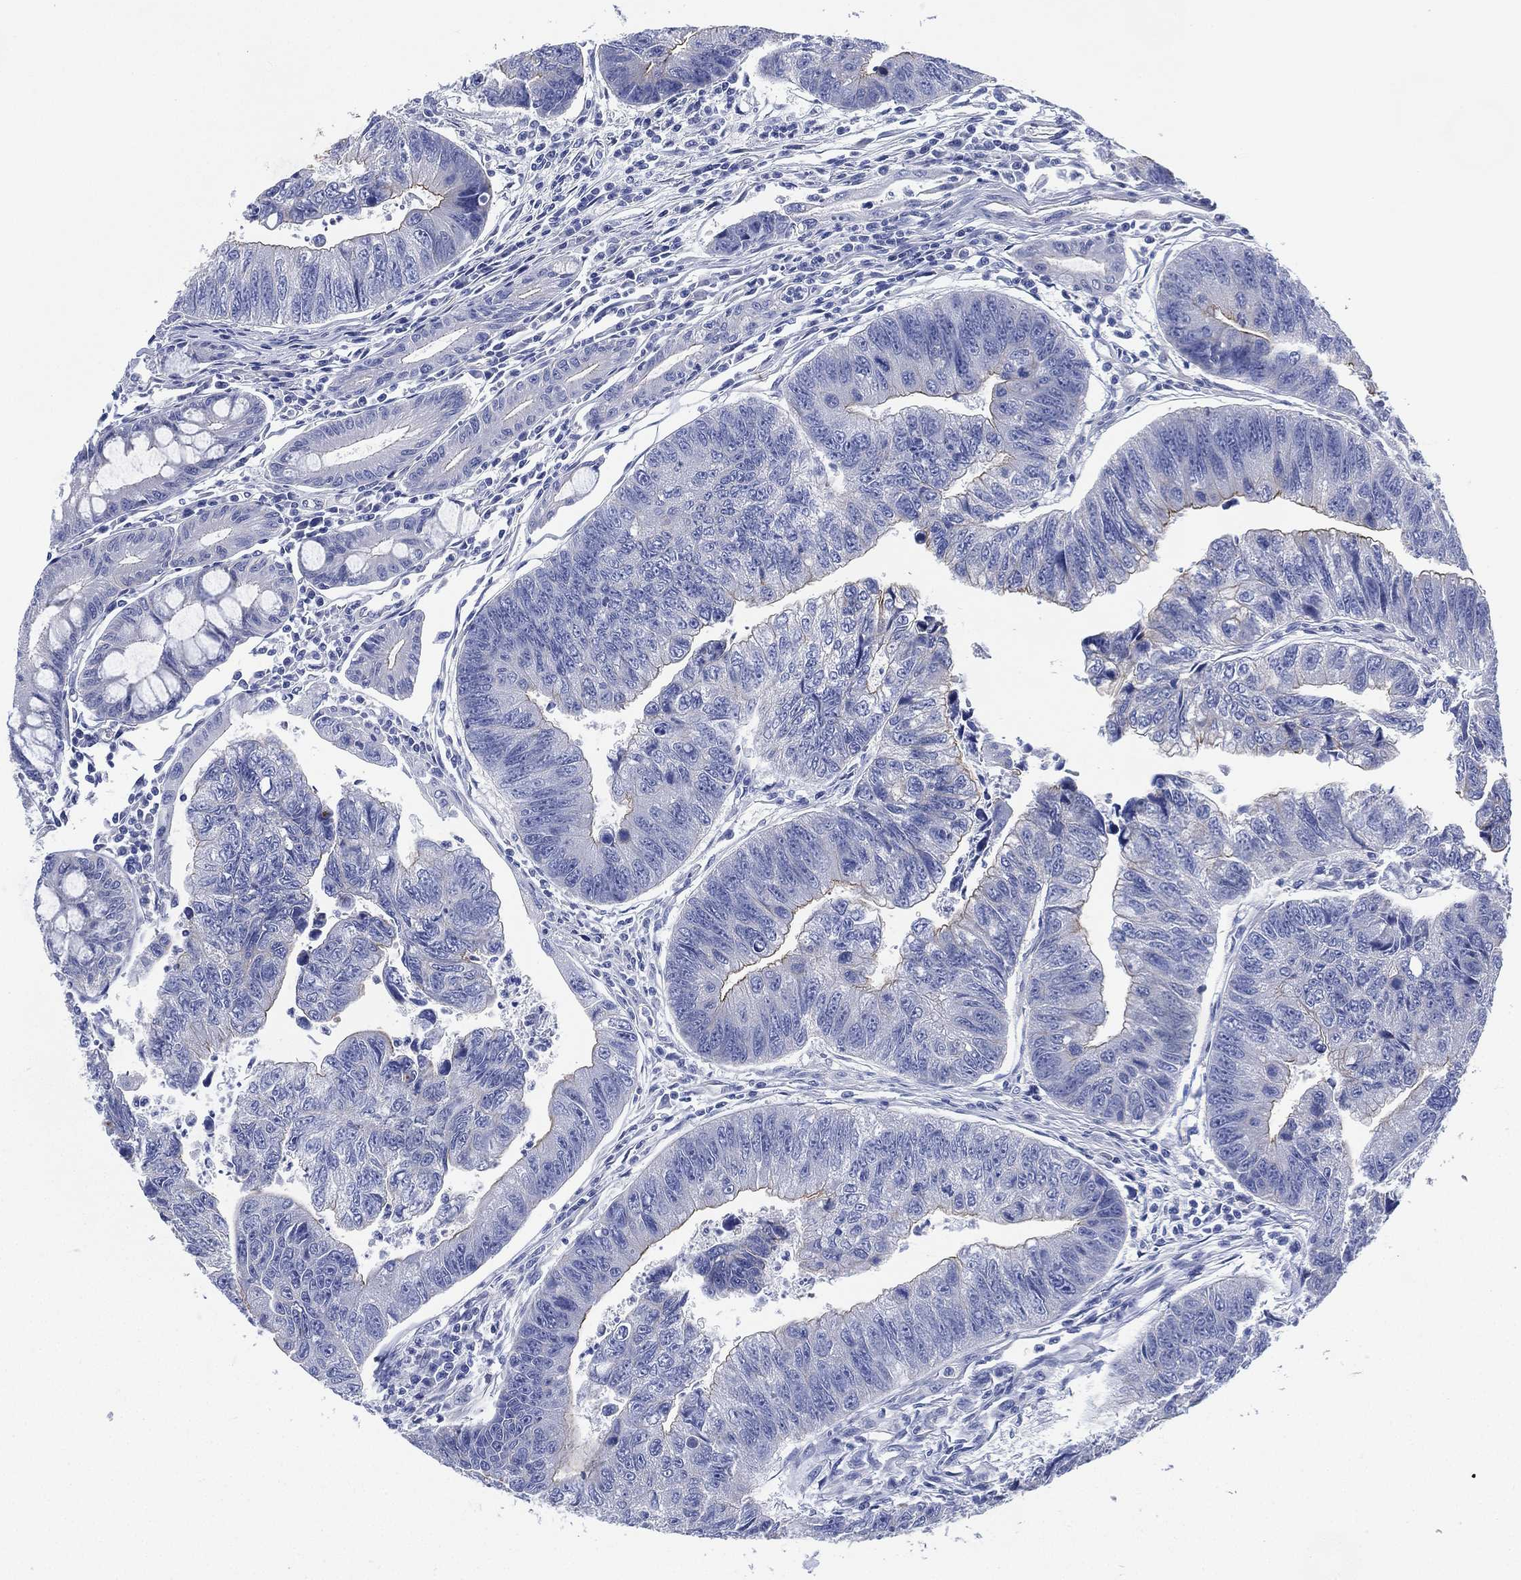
{"staining": {"intensity": "negative", "quantity": "none", "location": "none"}, "tissue": "colorectal cancer", "cell_type": "Tumor cells", "image_type": "cancer", "snomed": [{"axis": "morphology", "description": "Adenocarcinoma, NOS"}, {"axis": "topography", "description": "Colon"}], "caption": "This is an immunohistochemistry (IHC) micrograph of colorectal adenocarcinoma. There is no expression in tumor cells.", "gene": "CCDC70", "patient": {"sex": "female", "age": 65}}